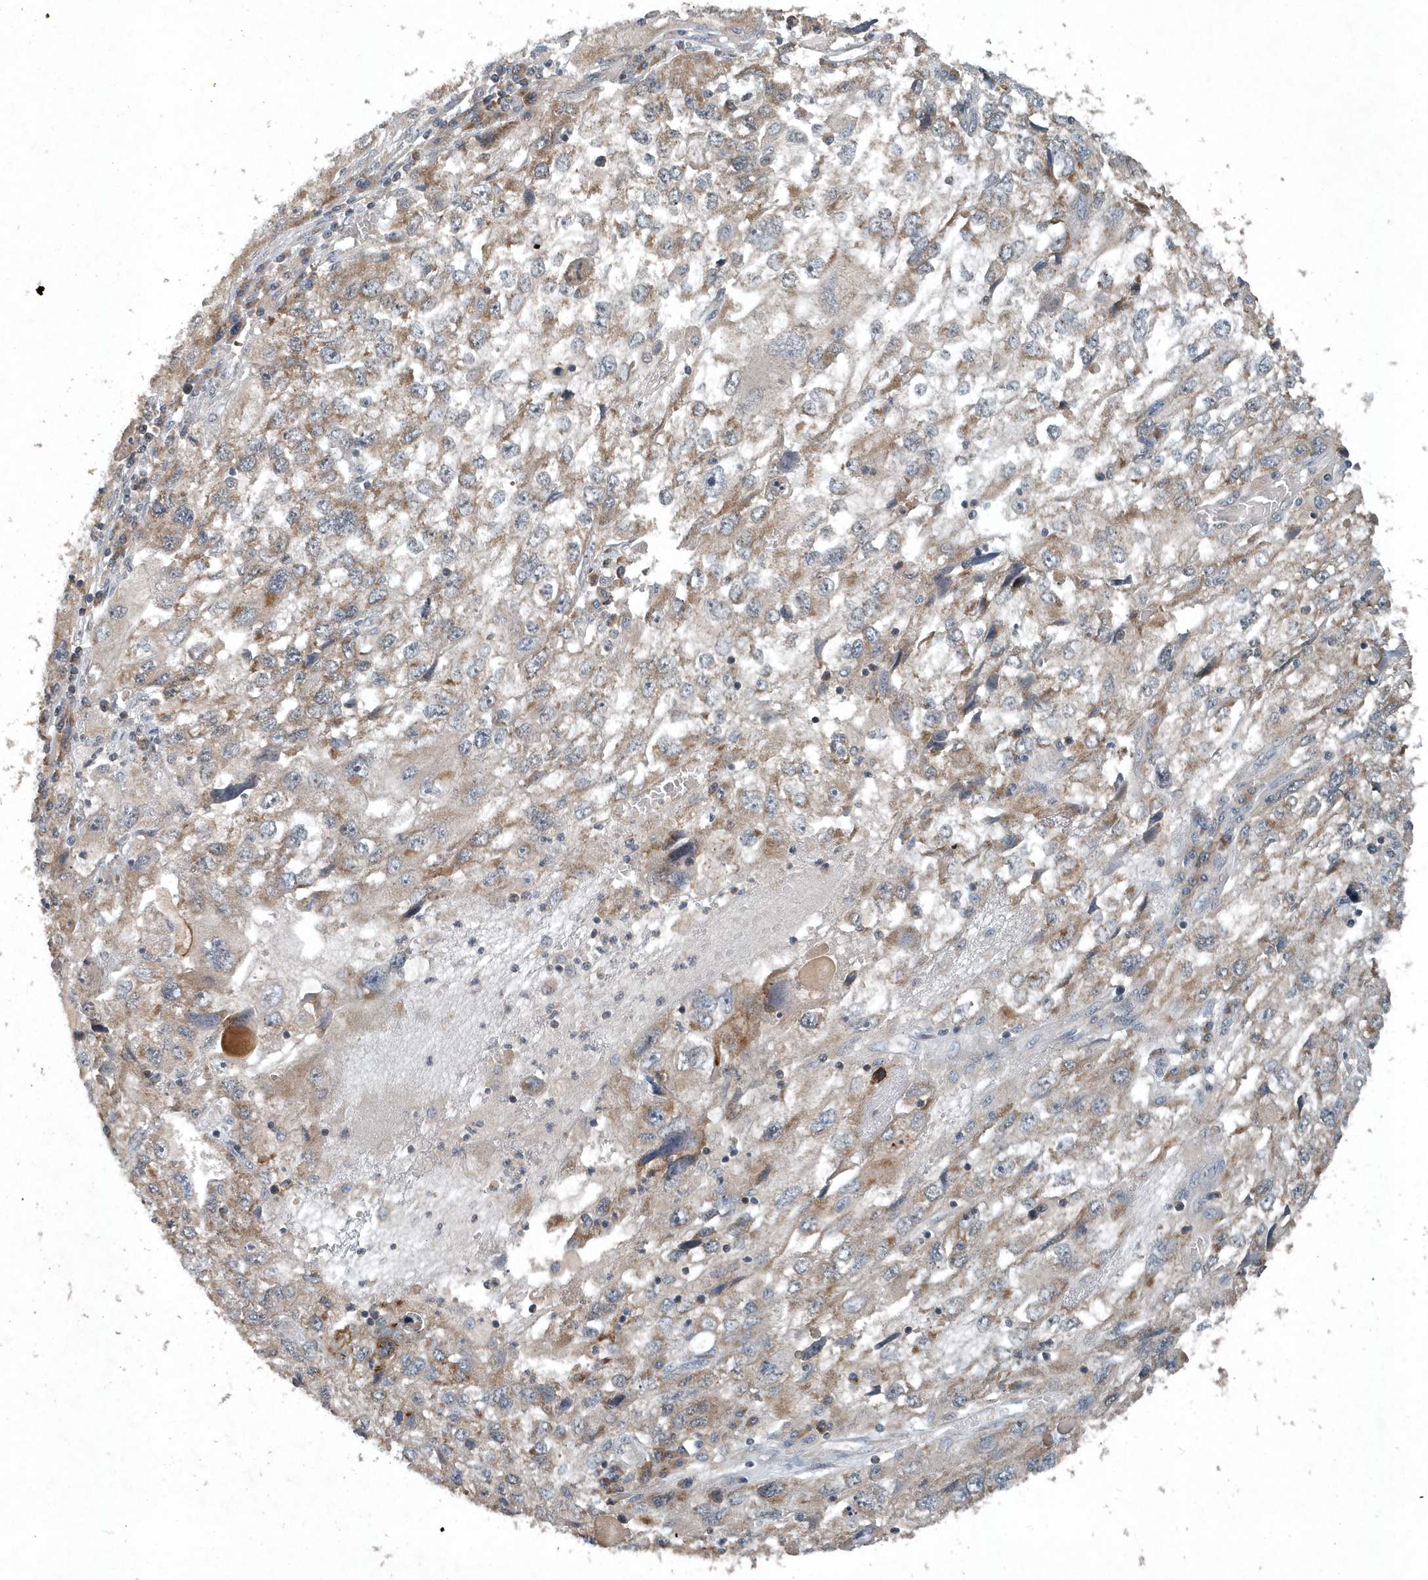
{"staining": {"intensity": "weak", "quantity": "<25%", "location": "cytoplasmic/membranous"}, "tissue": "endometrial cancer", "cell_type": "Tumor cells", "image_type": "cancer", "snomed": [{"axis": "morphology", "description": "Adenocarcinoma, NOS"}, {"axis": "topography", "description": "Endometrium"}], "caption": "Tumor cells show no significant positivity in adenocarcinoma (endometrial).", "gene": "SCFD2", "patient": {"sex": "female", "age": 49}}